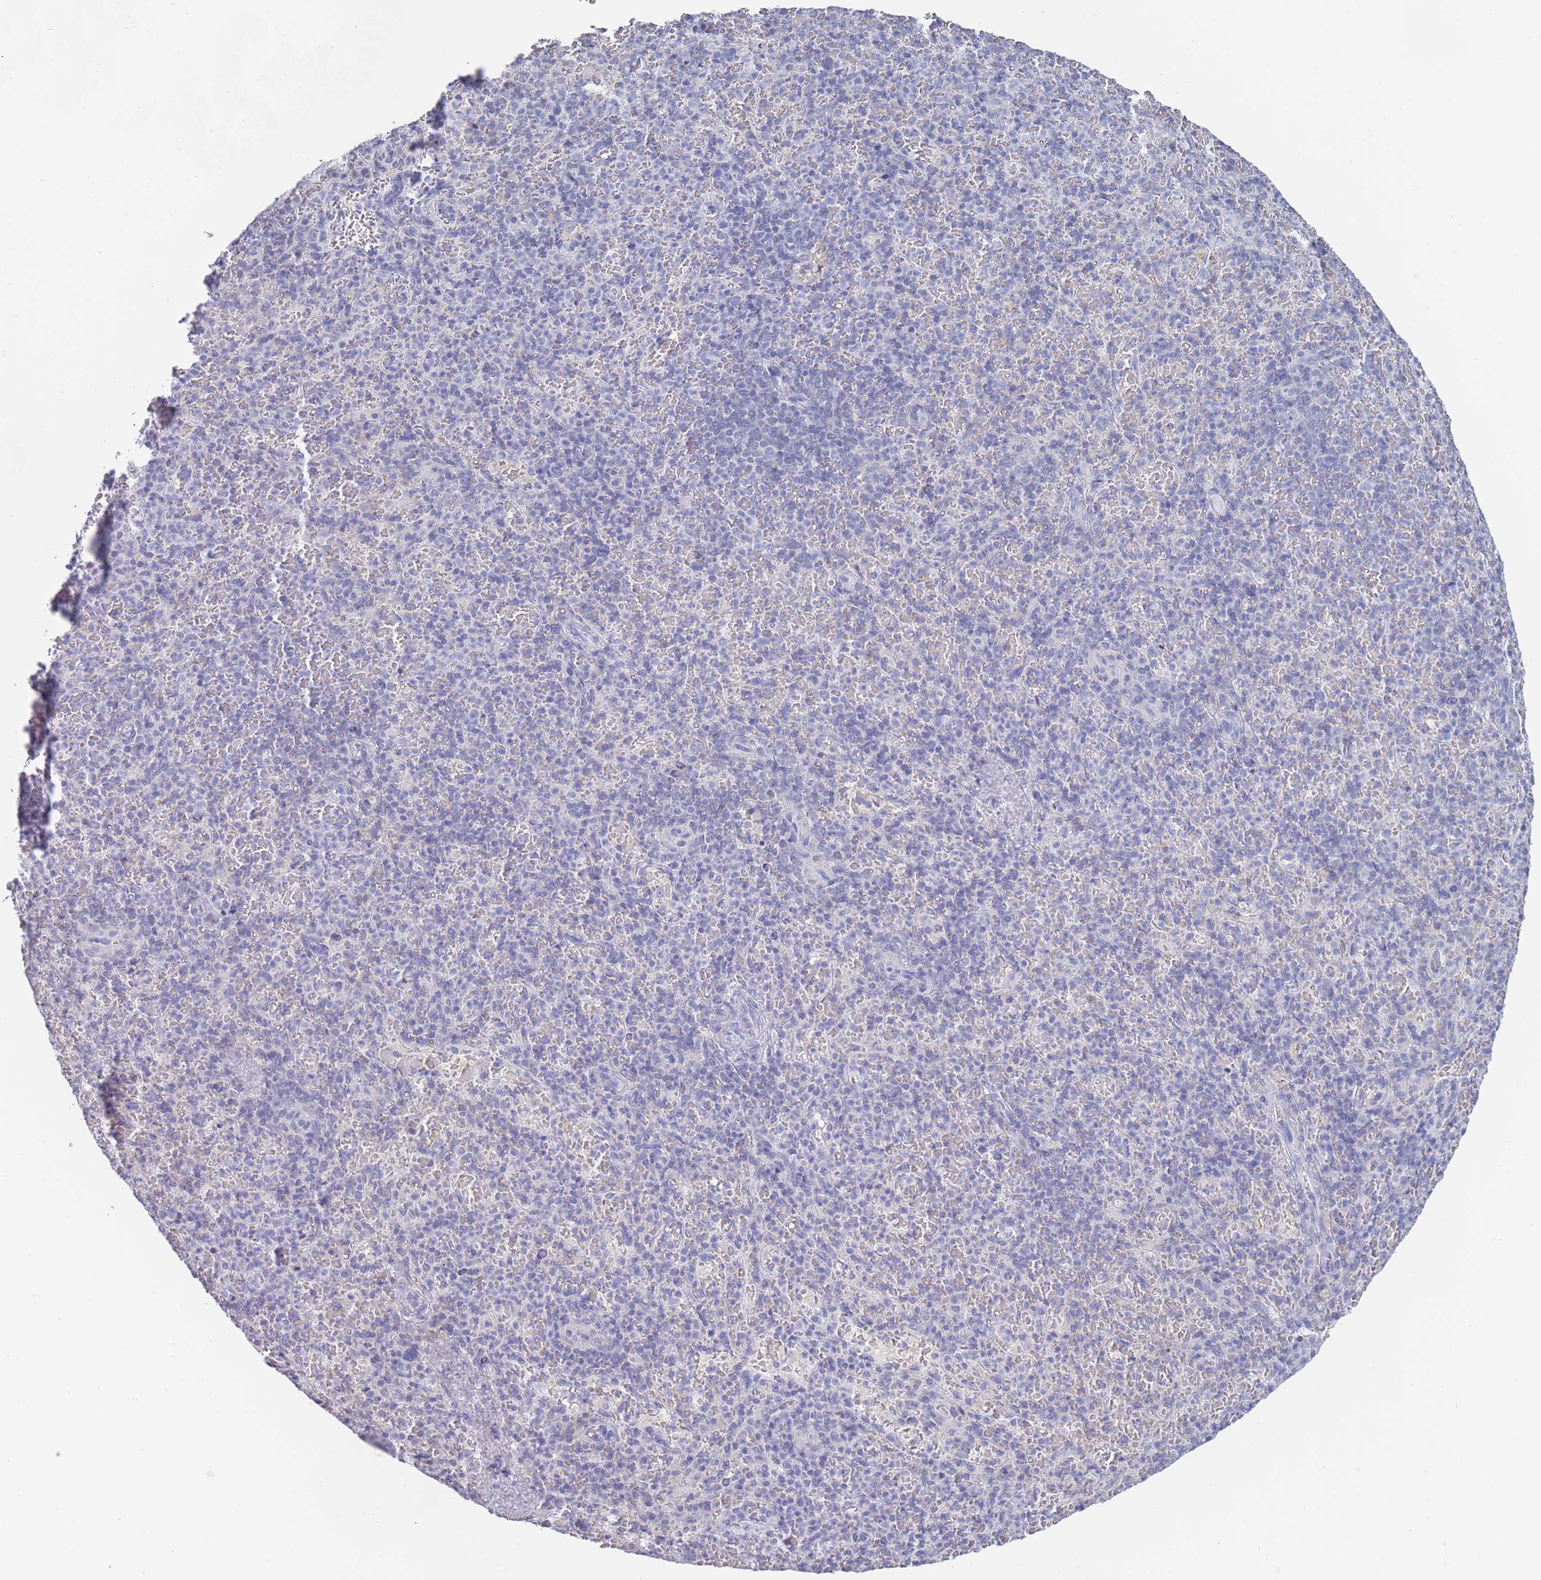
{"staining": {"intensity": "negative", "quantity": "none", "location": "none"}, "tissue": "spleen", "cell_type": "Cells in red pulp", "image_type": "normal", "snomed": [{"axis": "morphology", "description": "Normal tissue, NOS"}, {"axis": "topography", "description": "Spleen"}], "caption": "High magnification brightfield microscopy of normal spleen stained with DAB (brown) and counterstained with hematoxylin (blue): cells in red pulp show no significant staining.", "gene": "CYP51A1", "patient": {"sex": "female", "age": 74}}